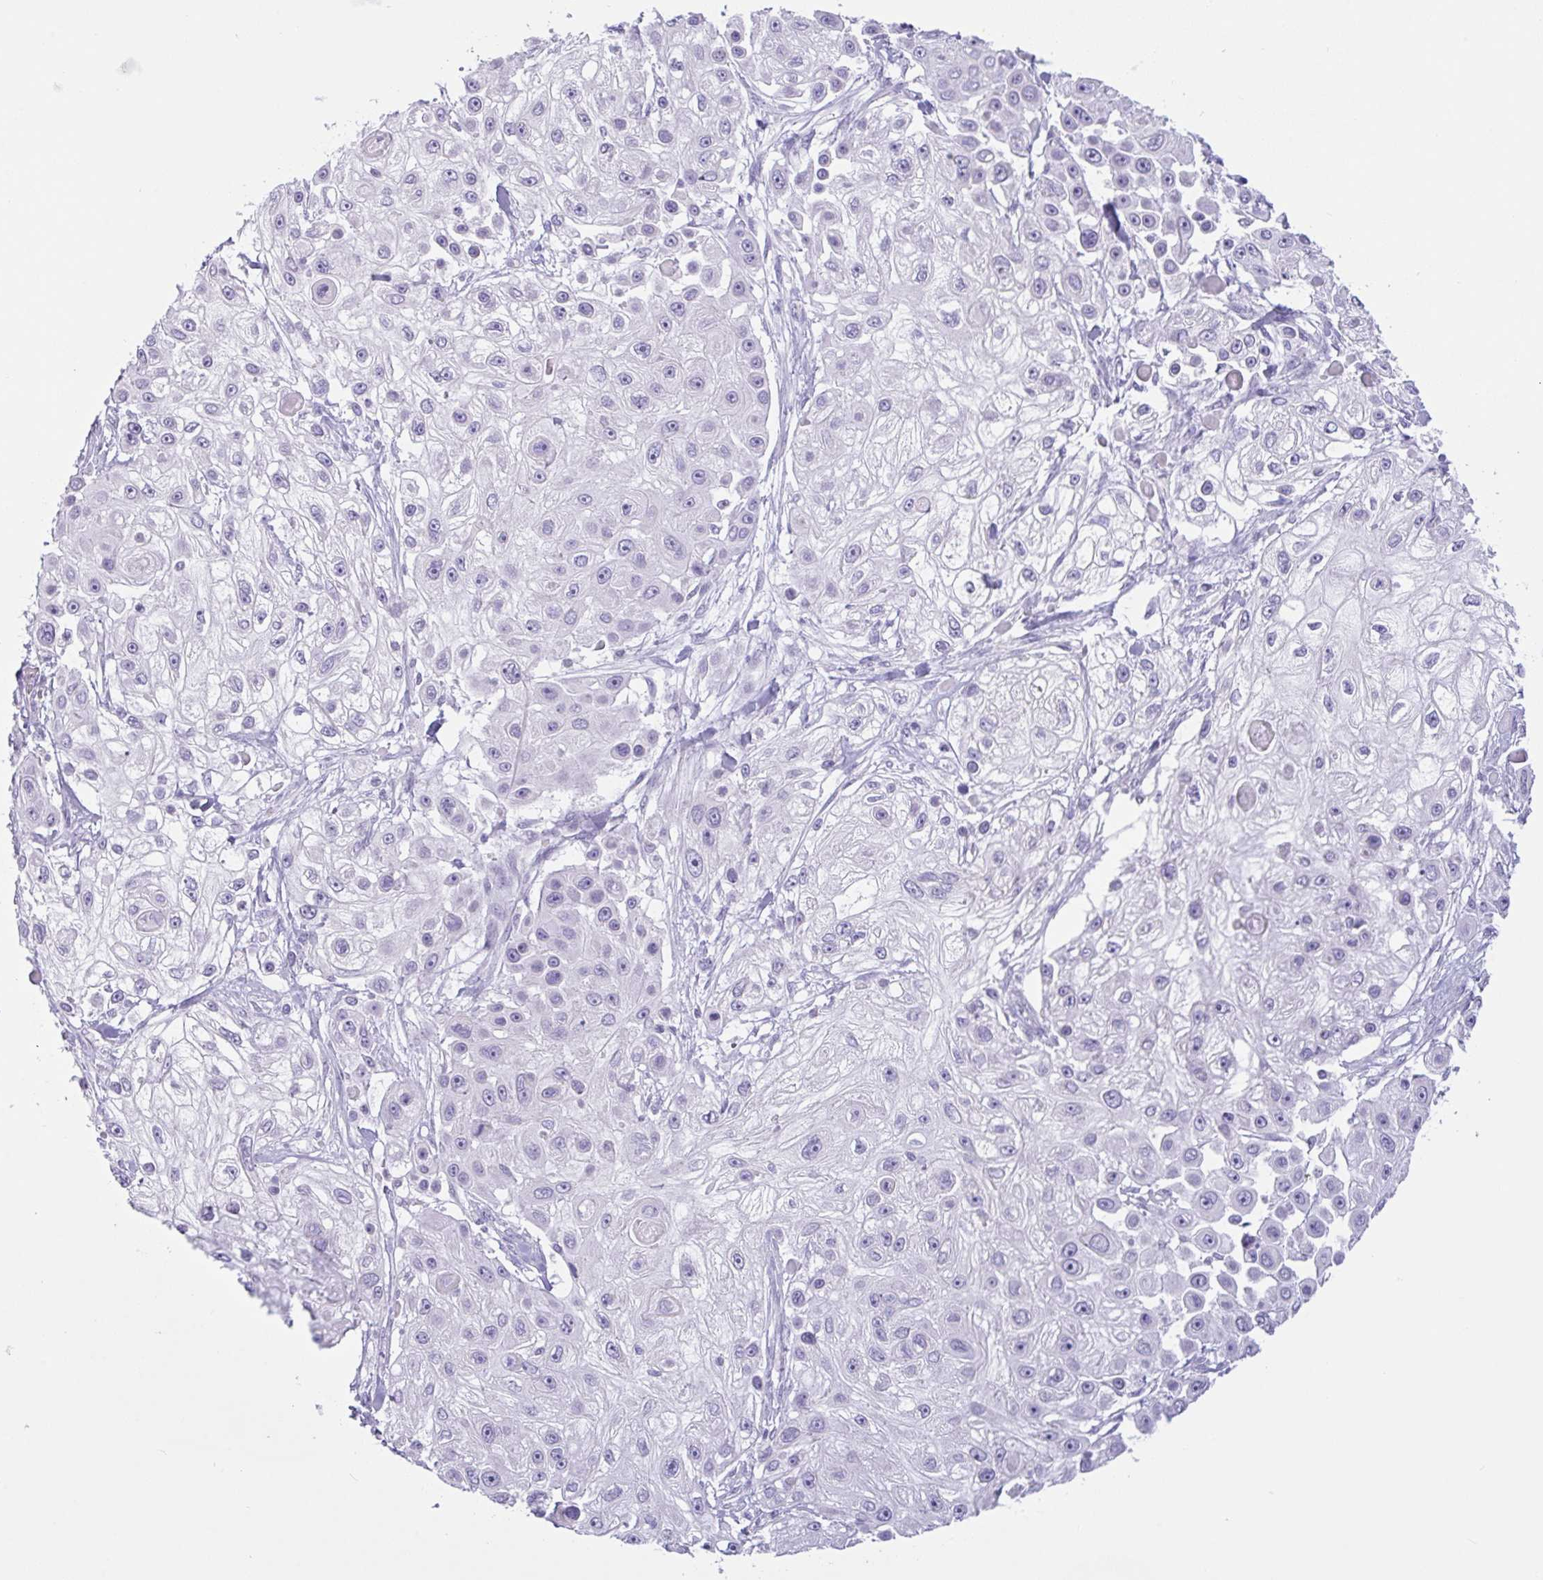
{"staining": {"intensity": "negative", "quantity": "none", "location": "none"}, "tissue": "skin cancer", "cell_type": "Tumor cells", "image_type": "cancer", "snomed": [{"axis": "morphology", "description": "Squamous cell carcinoma, NOS"}, {"axis": "topography", "description": "Skin"}], "caption": "Tumor cells are negative for protein expression in human squamous cell carcinoma (skin).", "gene": "CTSE", "patient": {"sex": "male", "age": 67}}